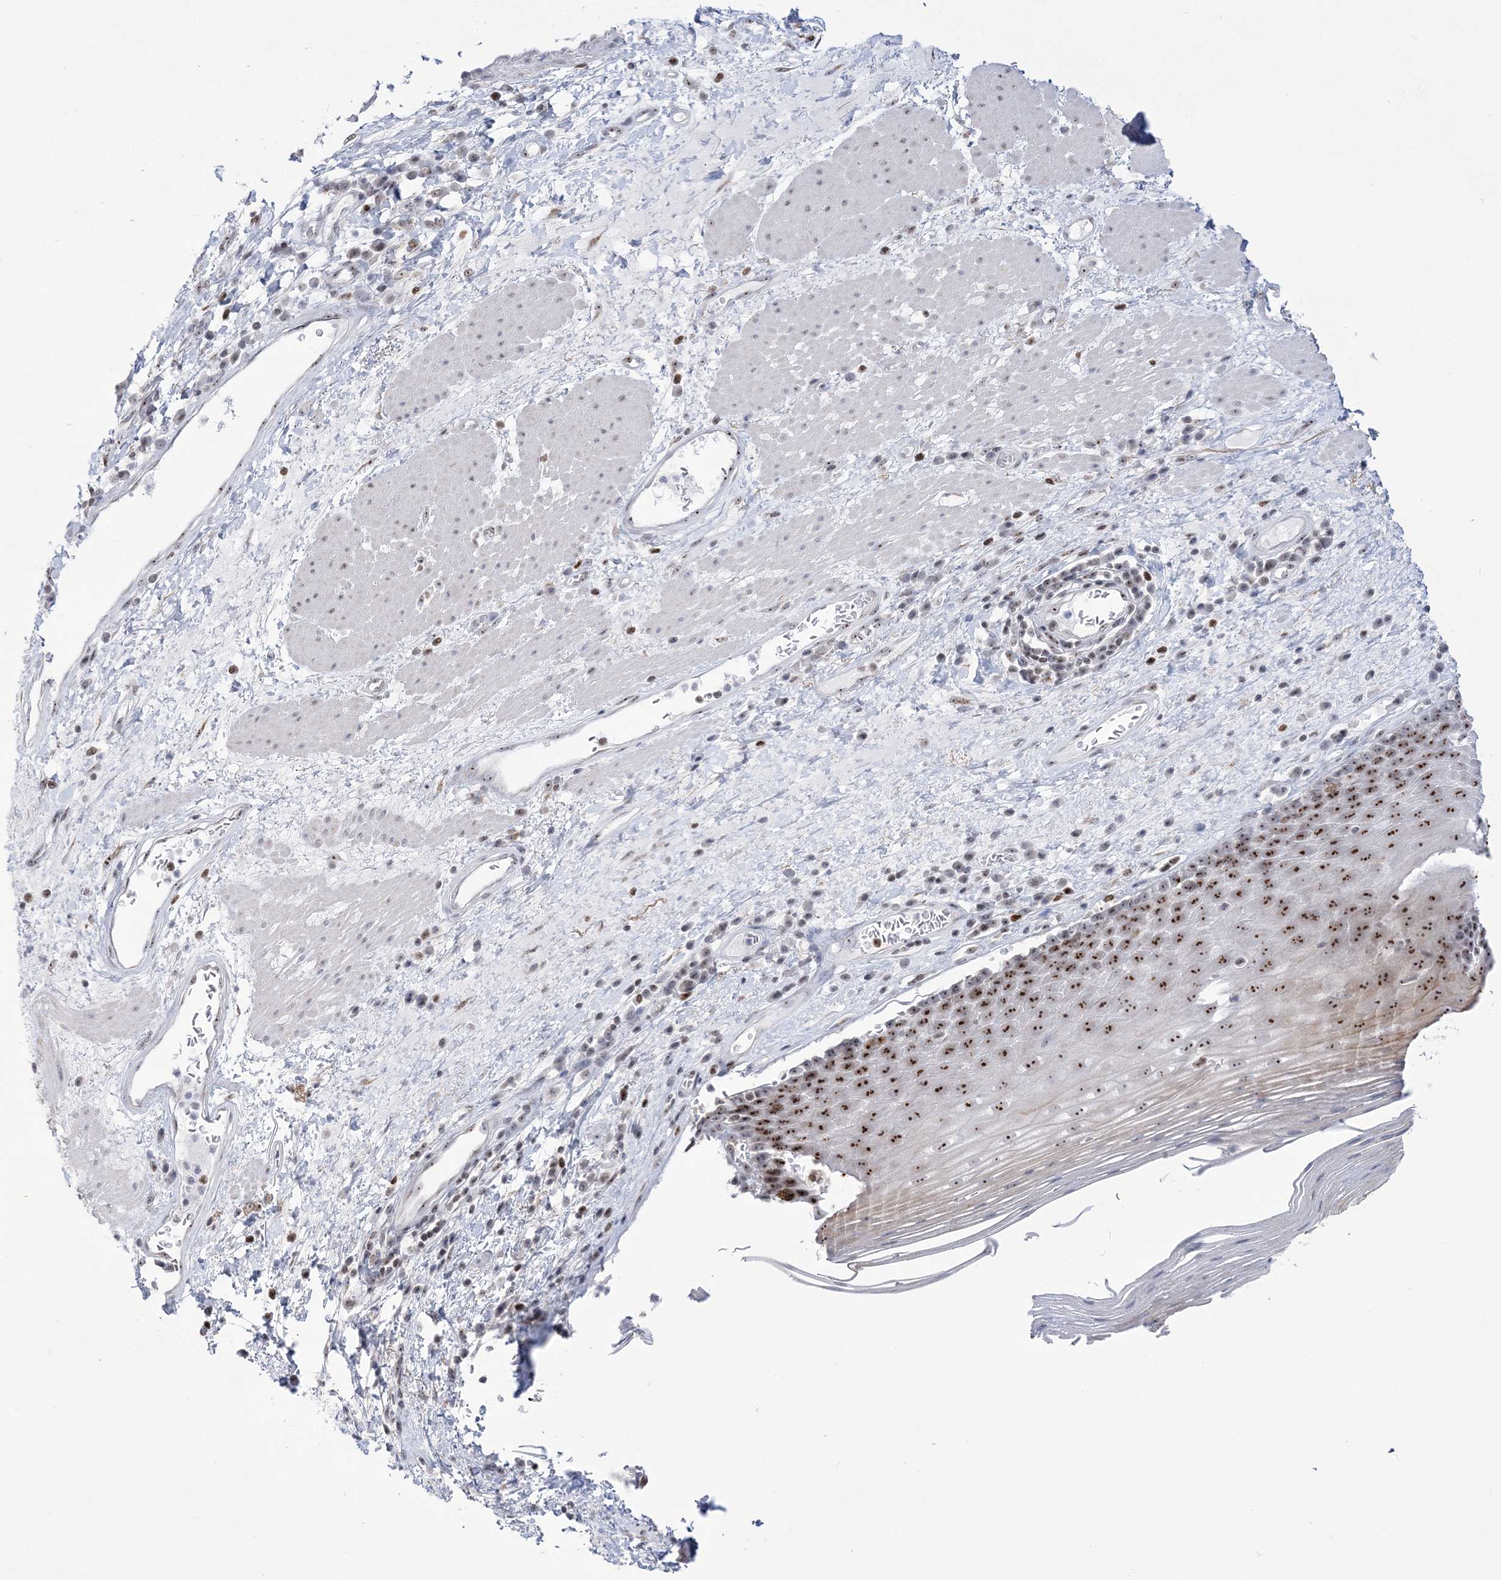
{"staining": {"intensity": "strong", "quantity": "25%-75%", "location": "nuclear"}, "tissue": "esophagus", "cell_type": "Squamous epithelial cells", "image_type": "normal", "snomed": [{"axis": "morphology", "description": "Normal tissue, NOS"}, {"axis": "topography", "description": "Esophagus"}], "caption": "IHC micrograph of normal esophagus: esophagus stained using IHC shows high levels of strong protein expression localized specifically in the nuclear of squamous epithelial cells, appearing as a nuclear brown color.", "gene": "DDX21", "patient": {"sex": "male", "age": 62}}